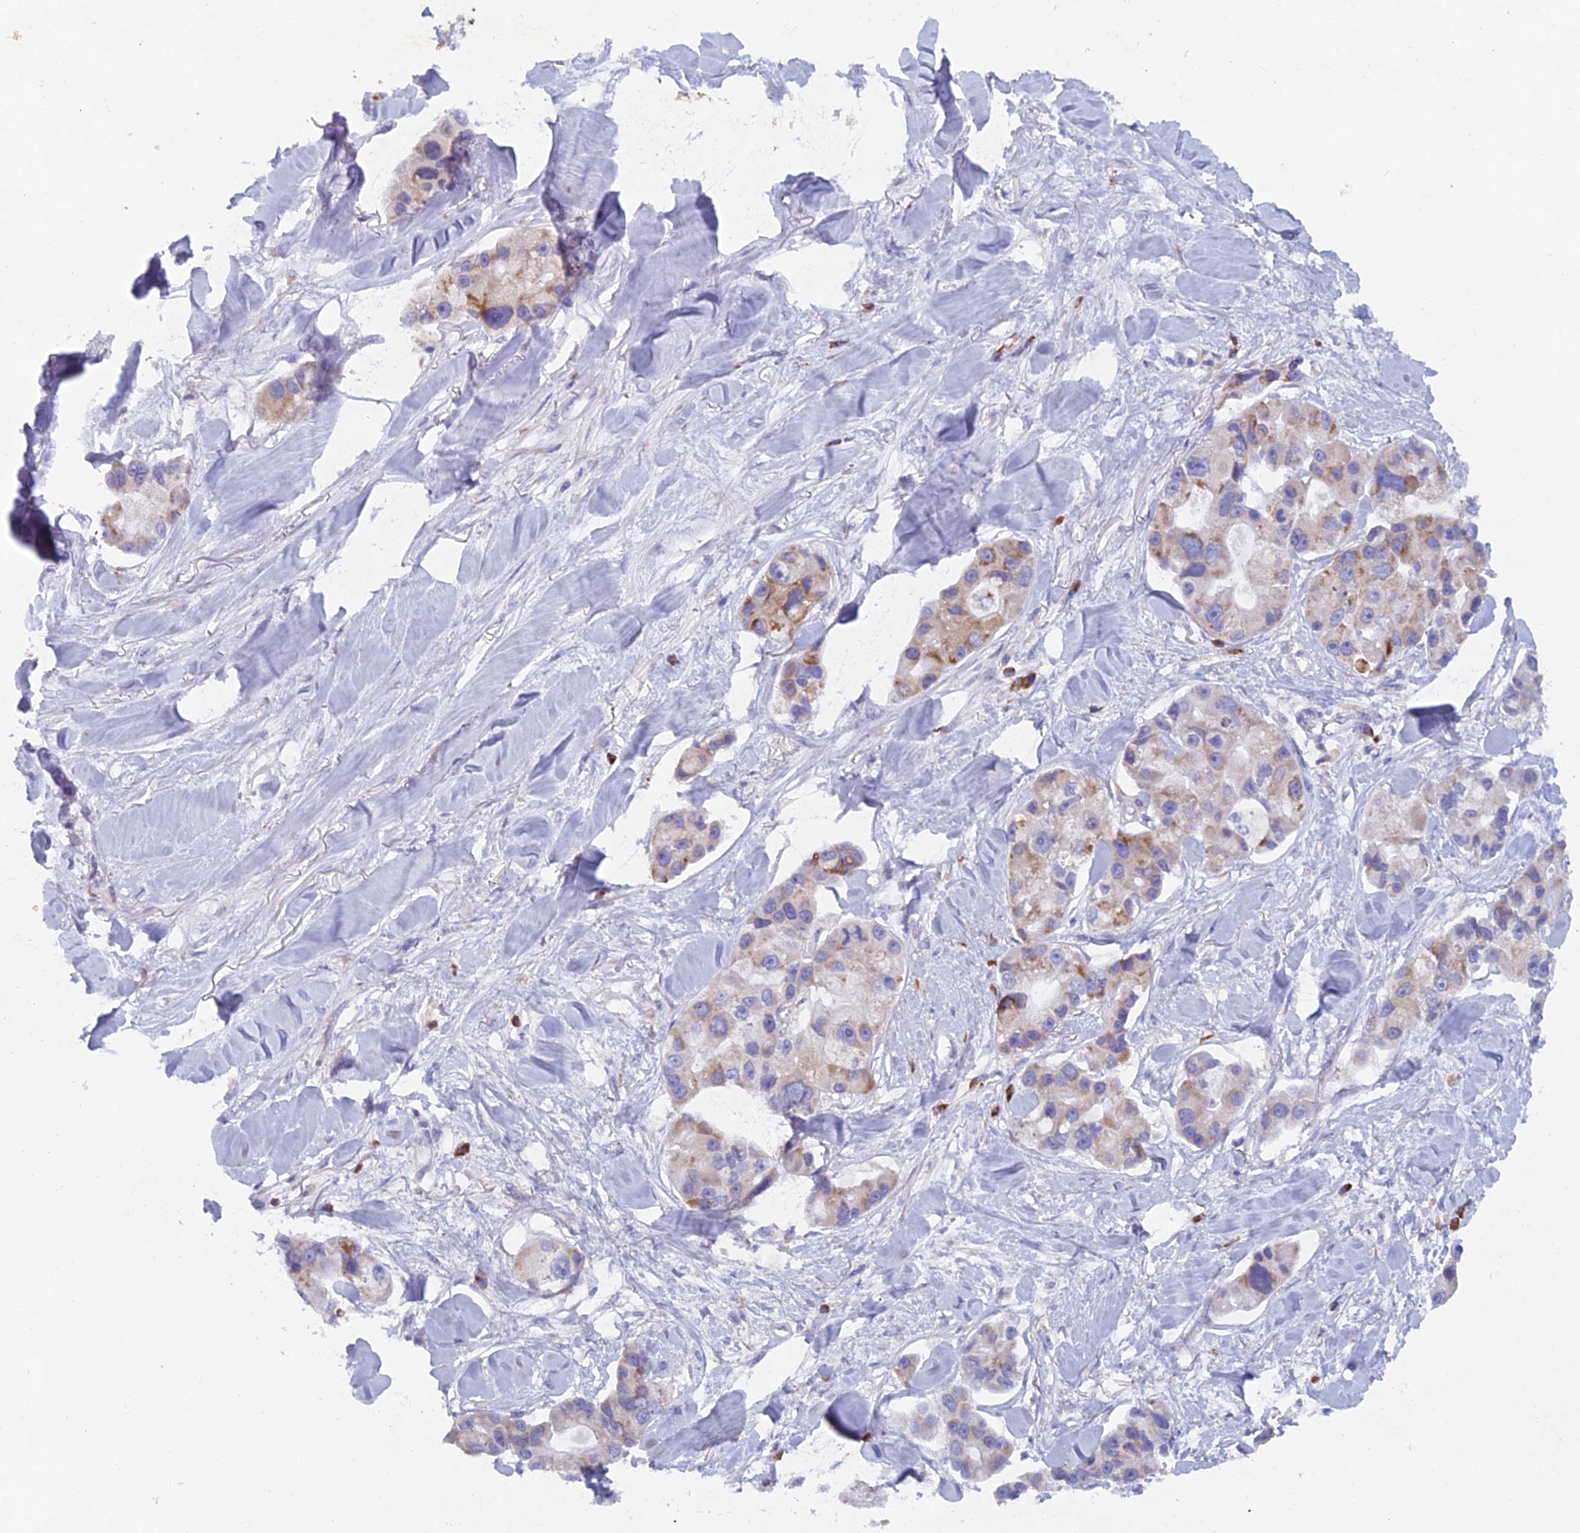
{"staining": {"intensity": "weak", "quantity": "25%-75%", "location": "cytoplasmic/membranous"}, "tissue": "lung cancer", "cell_type": "Tumor cells", "image_type": "cancer", "snomed": [{"axis": "morphology", "description": "Adenocarcinoma, NOS"}, {"axis": "topography", "description": "Lung"}], "caption": "Immunohistochemistry staining of lung cancer, which displays low levels of weak cytoplasmic/membranous positivity in approximately 25%-75% of tumor cells indicating weak cytoplasmic/membranous protein positivity. The staining was performed using DAB (3,3'-diaminobenzidine) (brown) for protein detection and nuclei were counterstained in hematoxylin (blue).", "gene": "ABI3BP", "patient": {"sex": "female", "age": 54}}